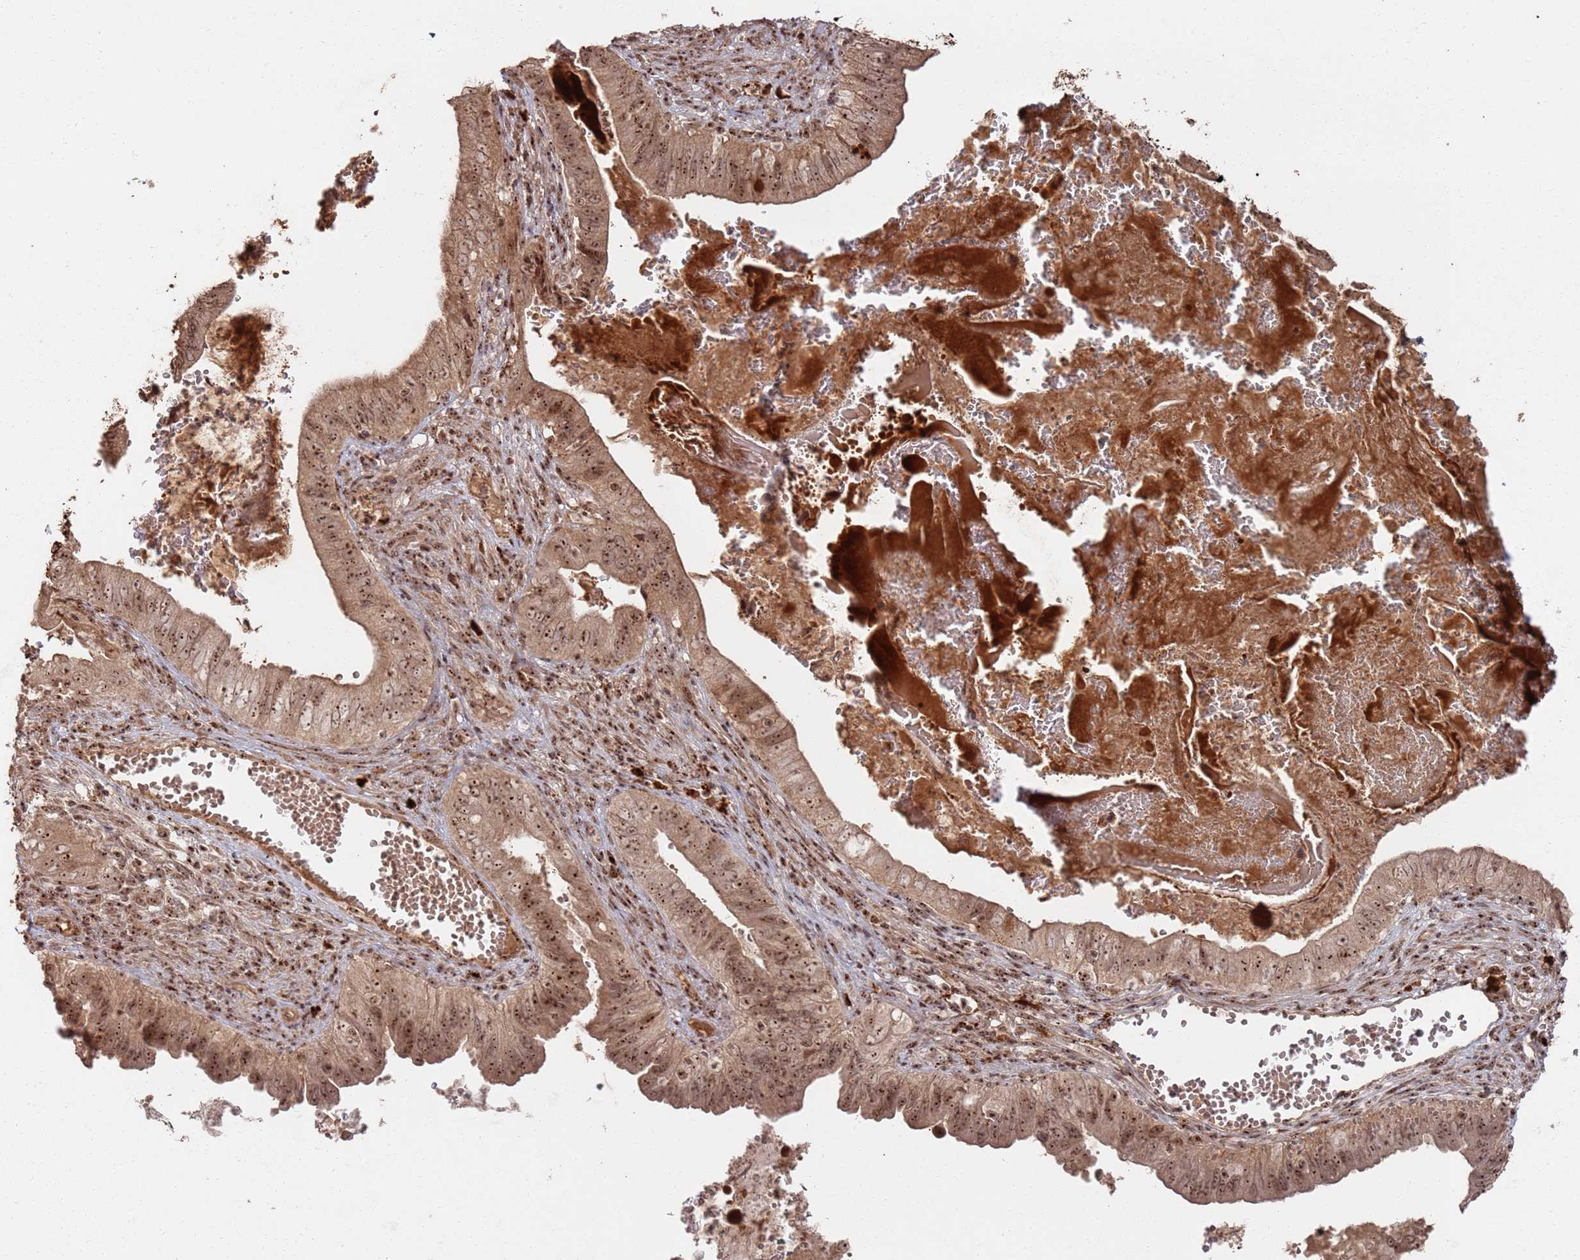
{"staining": {"intensity": "moderate", "quantity": ">75%", "location": "cytoplasmic/membranous,nuclear"}, "tissue": "cervical cancer", "cell_type": "Tumor cells", "image_type": "cancer", "snomed": [{"axis": "morphology", "description": "Adenocarcinoma, NOS"}, {"axis": "topography", "description": "Cervix"}], "caption": "A micrograph showing moderate cytoplasmic/membranous and nuclear positivity in approximately >75% of tumor cells in cervical cancer, as visualized by brown immunohistochemical staining.", "gene": "UTP11", "patient": {"sex": "female", "age": 42}}